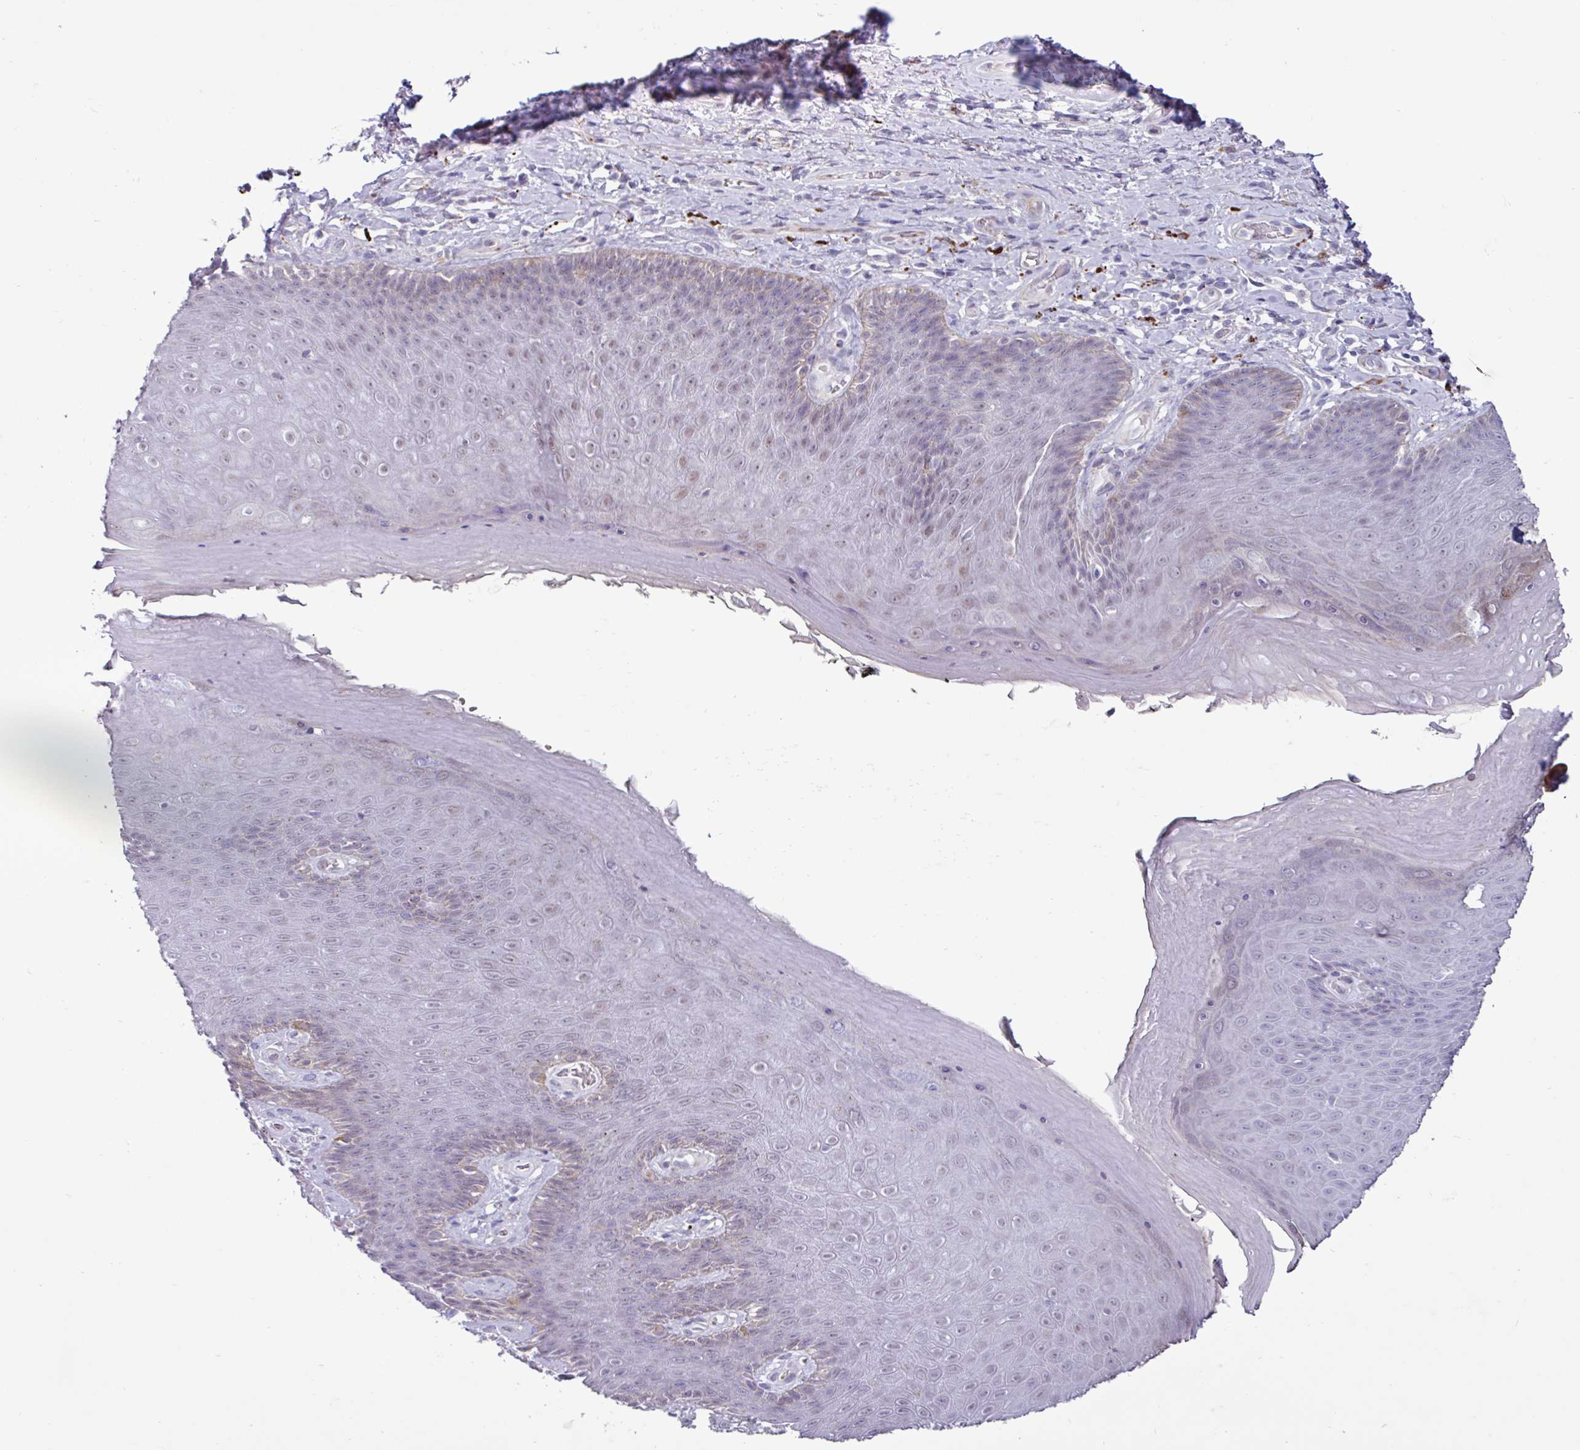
{"staining": {"intensity": "moderate", "quantity": "<25%", "location": "cytoplasmic/membranous"}, "tissue": "skin", "cell_type": "Epidermal cells", "image_type": "normal", "snomed": [{"axis": "morphology", "description": "Normal tissue, NOS"}, {"axis": "topography", "description": "Anal"}, {"axis": "topography", "description": "Peripheral nerve tissue"}], "caption": "A histopathology image showing moderate cytoplasmic/membranous expression in about <25% of epidermal cells in normal skin, as visualized by brown immunohistochemical staining.", "gene": "AMIGO2", "patient": {"sex": "male", "age": 53}}